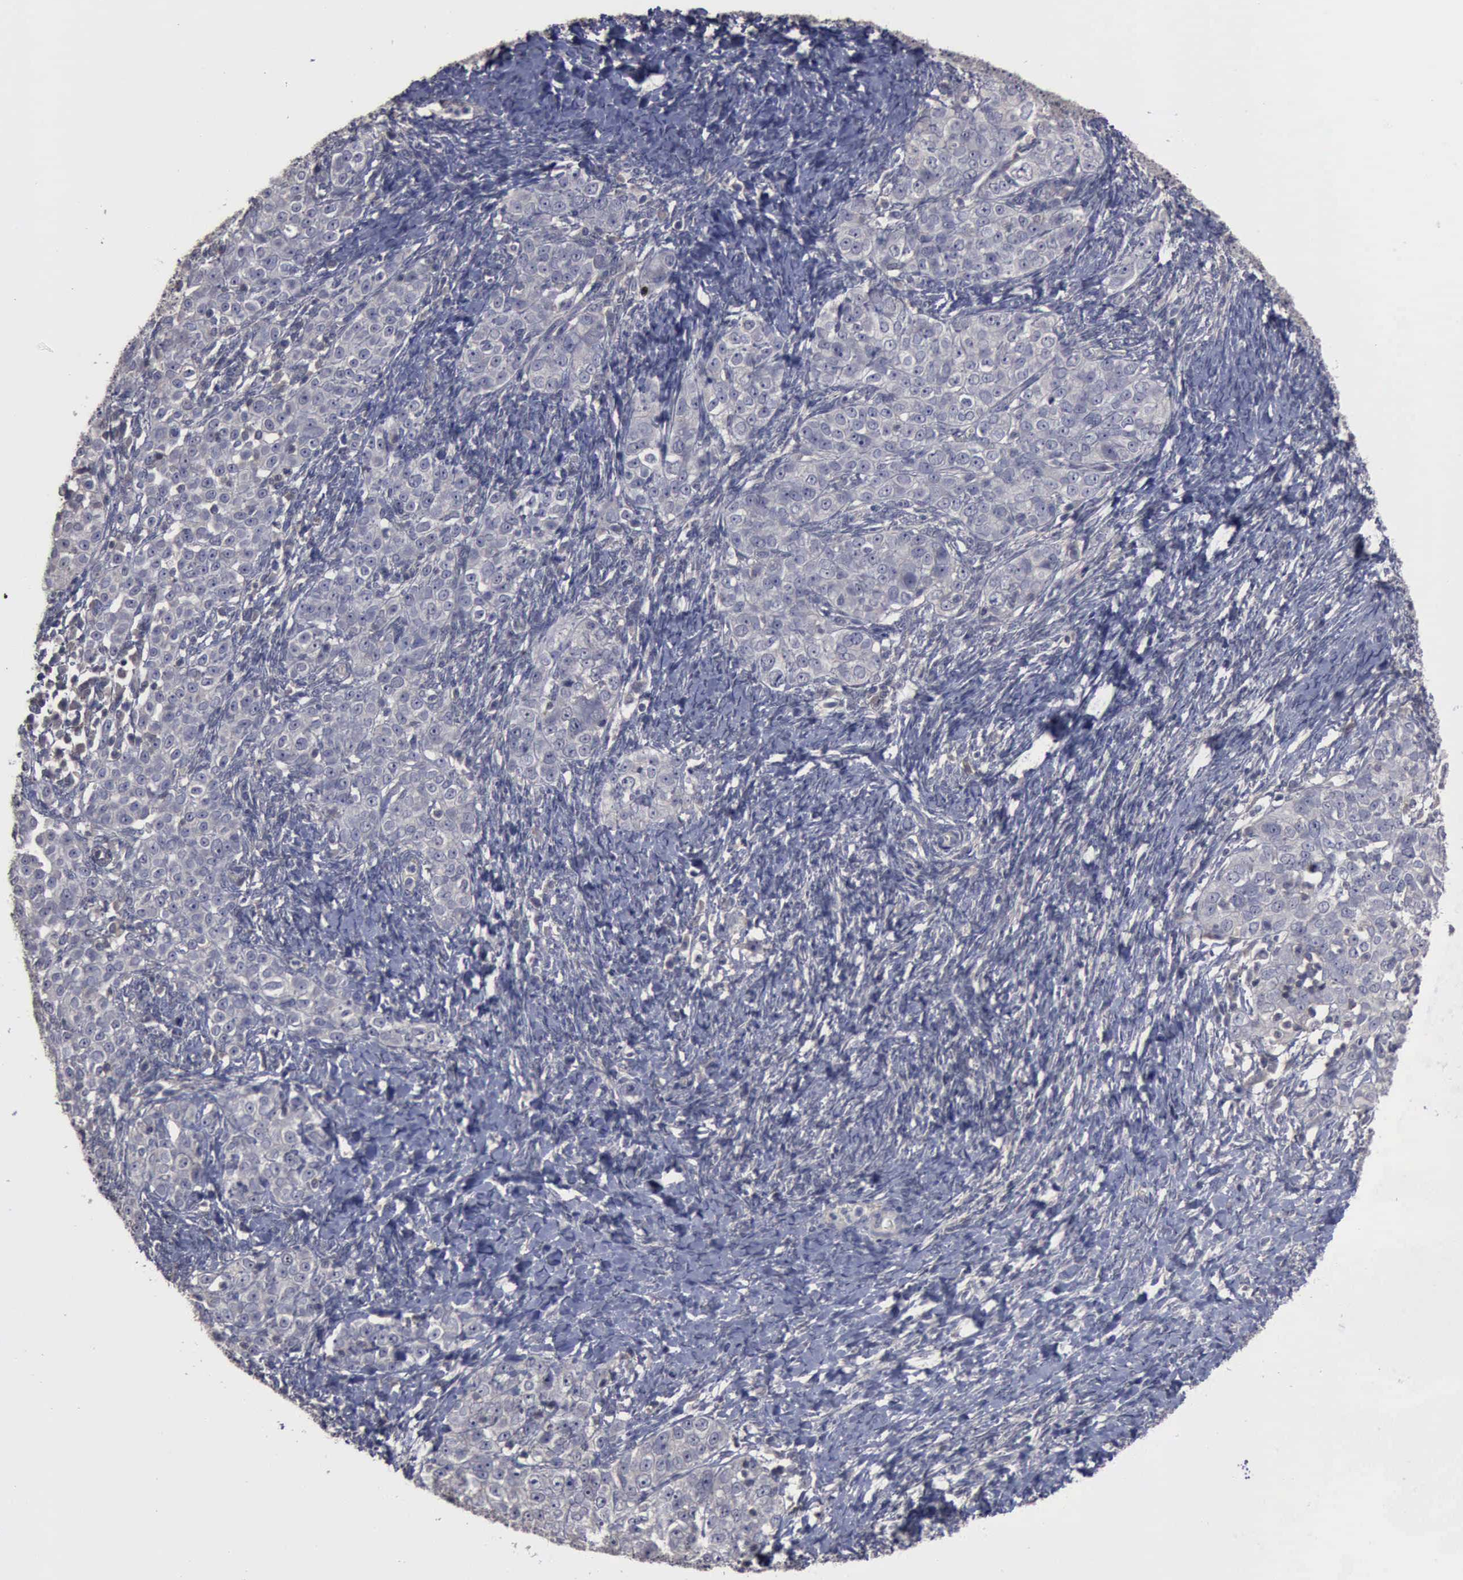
{"staining": {"intensity": "negative", "quantity": "none", "location": "none"}, "tissue": "ovarian cancer", "cell_type": "Tumor cells", "image_type": "cancer", "snomed": [{"axis": "morphology", "description": "Normal tissue, NOS"}, {"axis": "morphology", "description": "Cystadenocarcinoma, serous, NOS"}, {"axis": "topography", "description": "Ovary"}], "caption": "A high-resolution image shows immunohistochemistry (IHC) staining of ovarian cancer, which shows no significant staining in tumor cells.", "gene": "CRKL", "patient": {"sex": "female", "age": 62}}